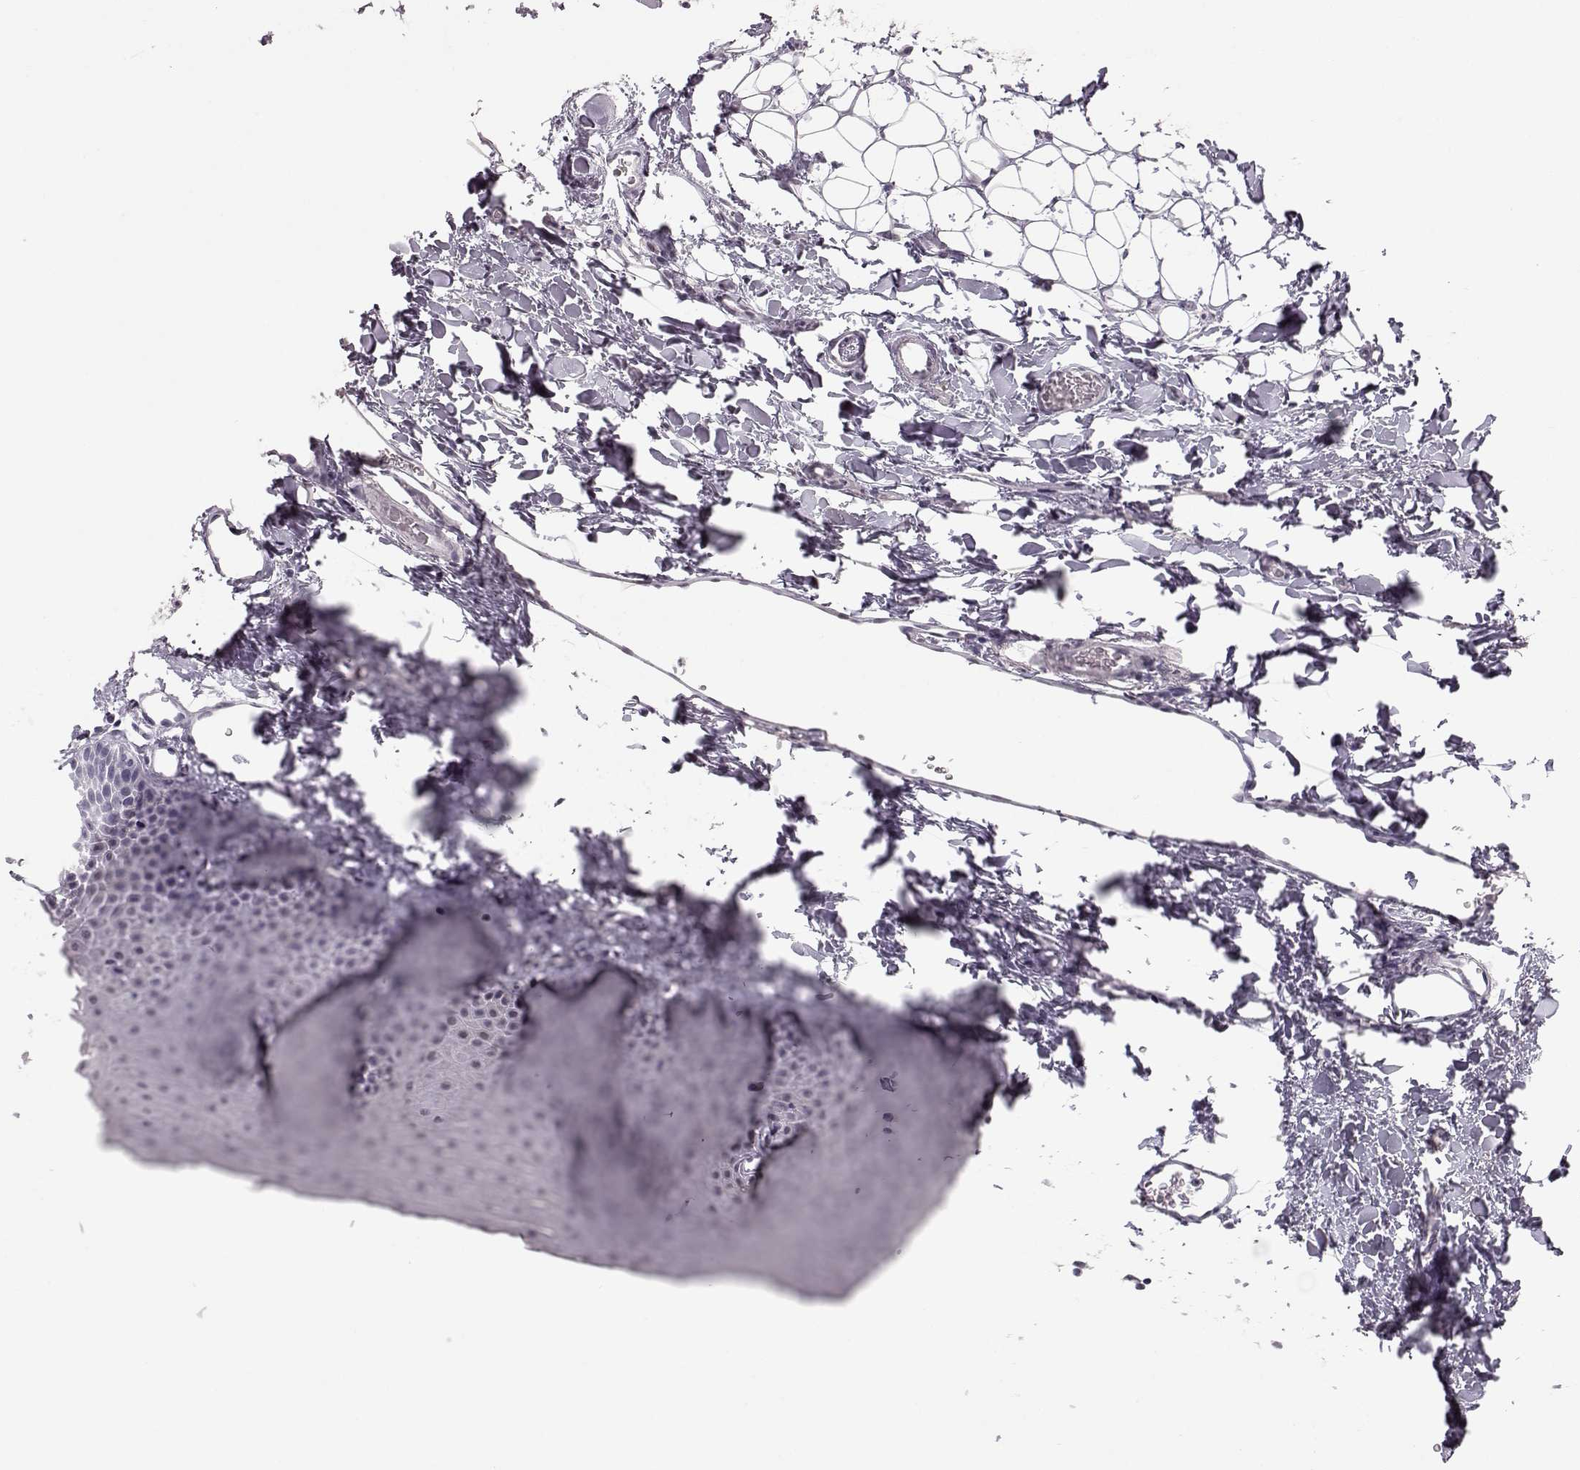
{"staining": {"intensity": "negative", "quantity": "none", "location": "none"}, "tissue": "oral mucosa", "cell_type": "Squamous epithelial cells", "image_type": "normal", "snomed": [{"axis": "morphology", "description": "Normal tissue, NOS"}, {"axis": "topography", "description": "Oral tissue"}], "caption": "Immunohistochemical staining of unremarkable oral mucosa reveals no significant expression in squamous epithelial cells.", "gene": "PCP4", "patient": {"sex": "male", "age": 81}}